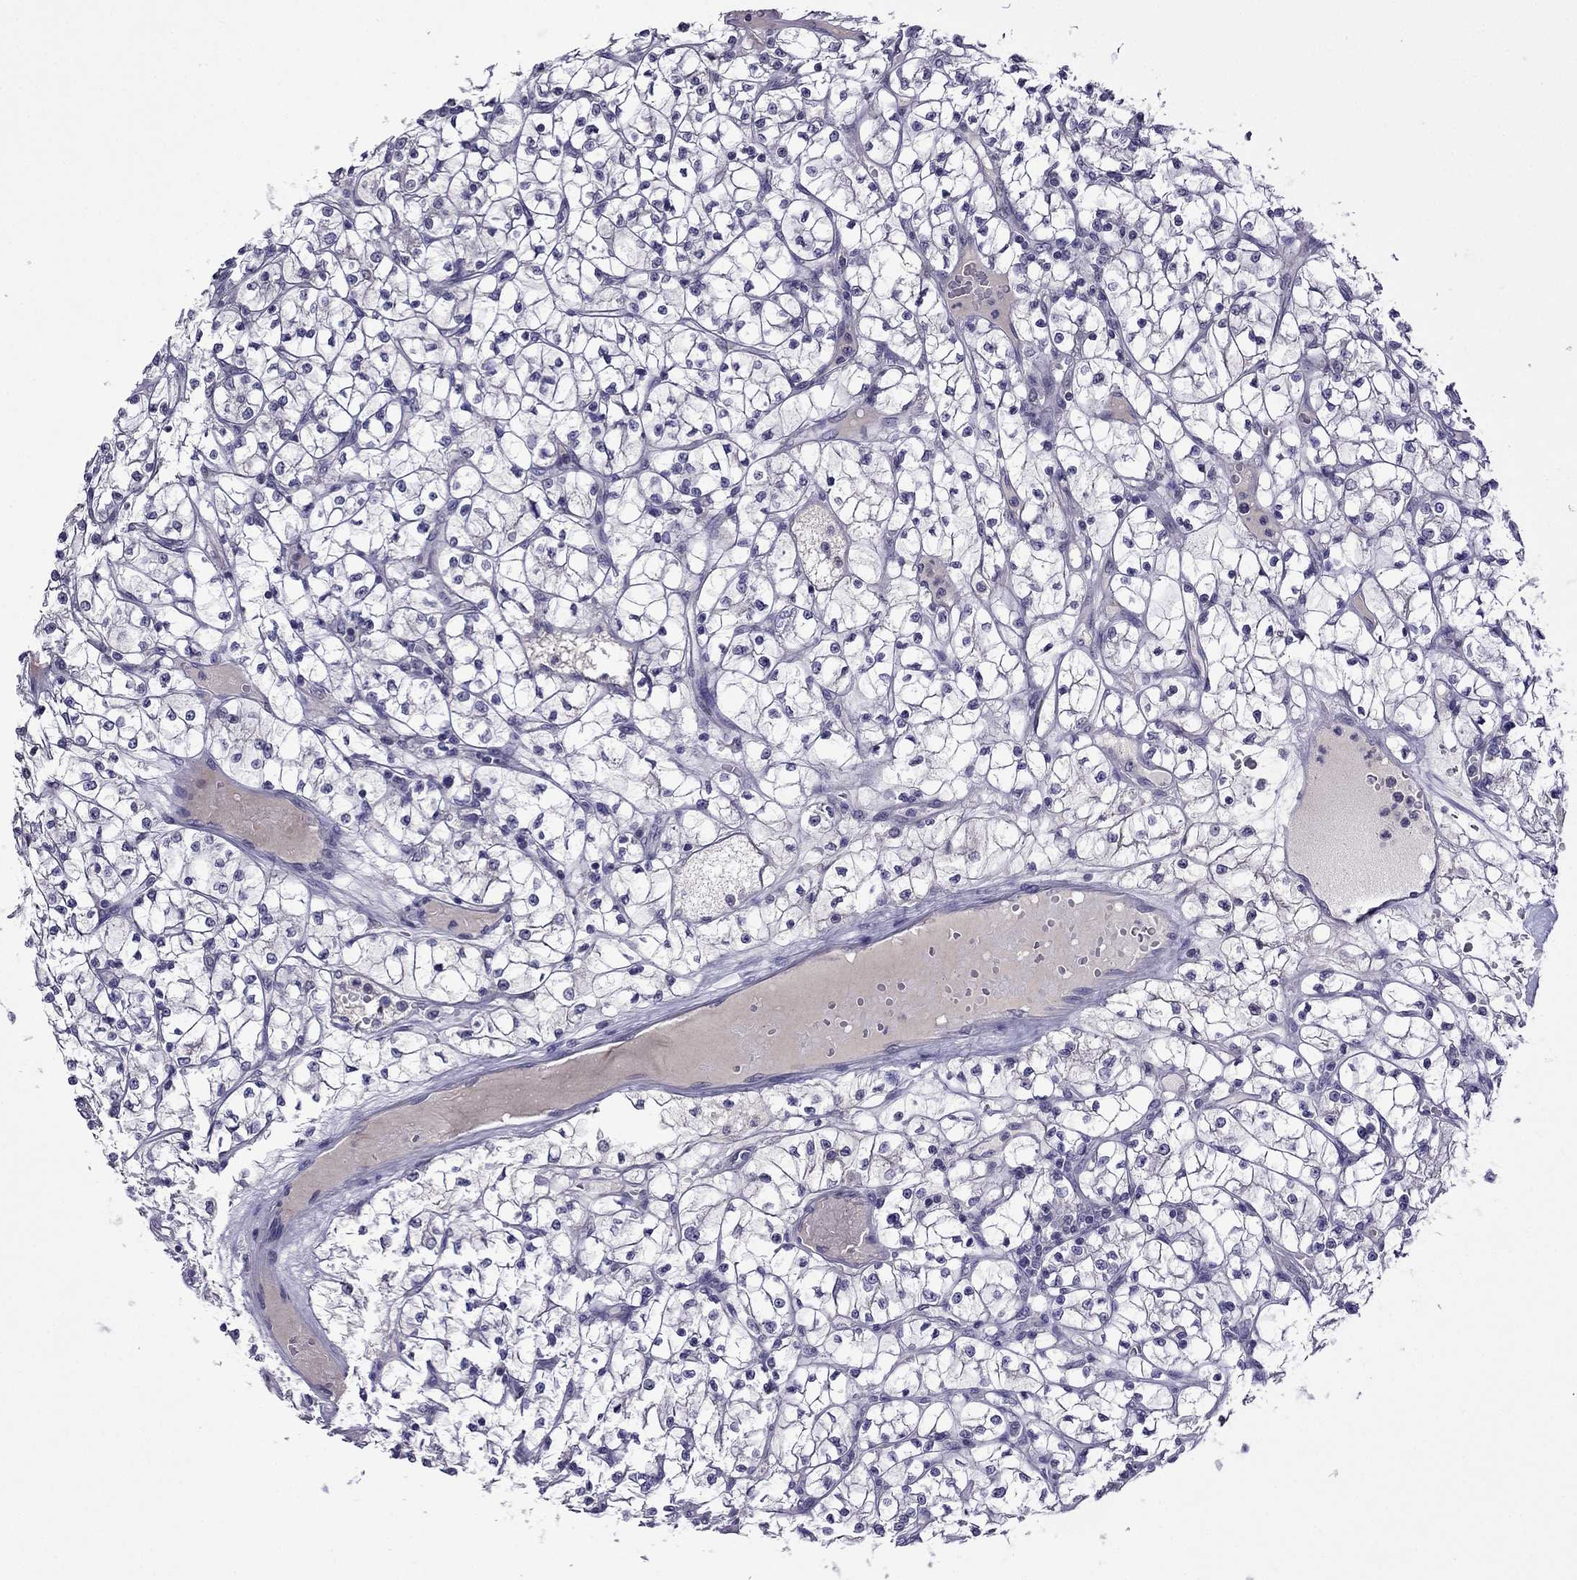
{"staining": {"intensity": "negative", "quantity": "none", "location": "none"}, "tissue": "renal cancer", "cell_type": "Tumor cells", "image_type": "cancer", "snomed": [{"axis": "morphology", "description": "Adenocarcinoma, NOS"}, {"axis": "topography", "description": "Kidney"}], "caption": "Adenocarcinoma (renal) was stained to show a protein in brown. There is no significant staining in tumor cells. (Stains: DAB (3,3'-diaminobenzidine) immunohistochemistry (IHC) with hematoxylin counter stain, Microscopy: brightfield microscopy at high magnification).", "gene": "SPTBN4", "patient": {"sex": "female", "age": 64}}